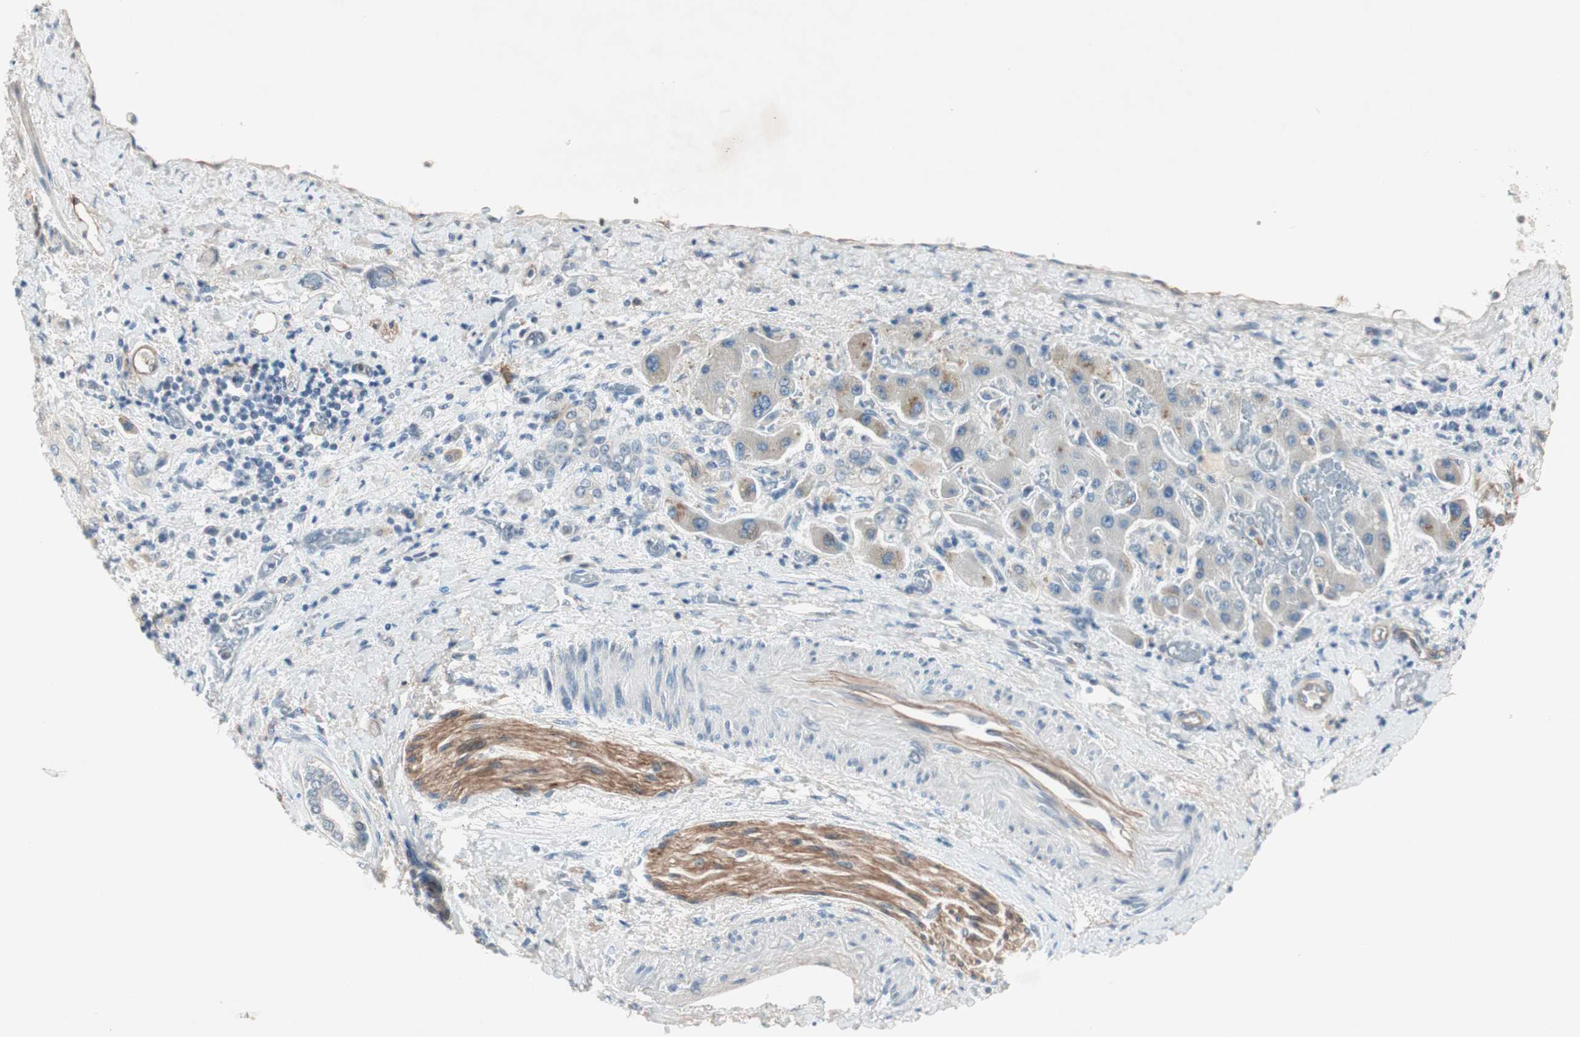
{"staining": {"intensity": "weak", "quantity": "<25%", "location": "cytoplasmic/membranous"}, "tissue": "liver cancer", "cell_type": "Tumor cells", "image_type": "cancer", "snomed": [{"axis": "morphology", "description": "Cholangiocarcinoma"}, {"axis": "topography", "description": "Liver"}], "caption": "Cholangiocarcinoma (liver) was stained to show a protein in brown. There is no significant staining in tumor cells. (DAB immunohistochemistry (IHC), high magnification).", "gene": "ITGB4", "patient": {"sex": "male", "age": 50}}